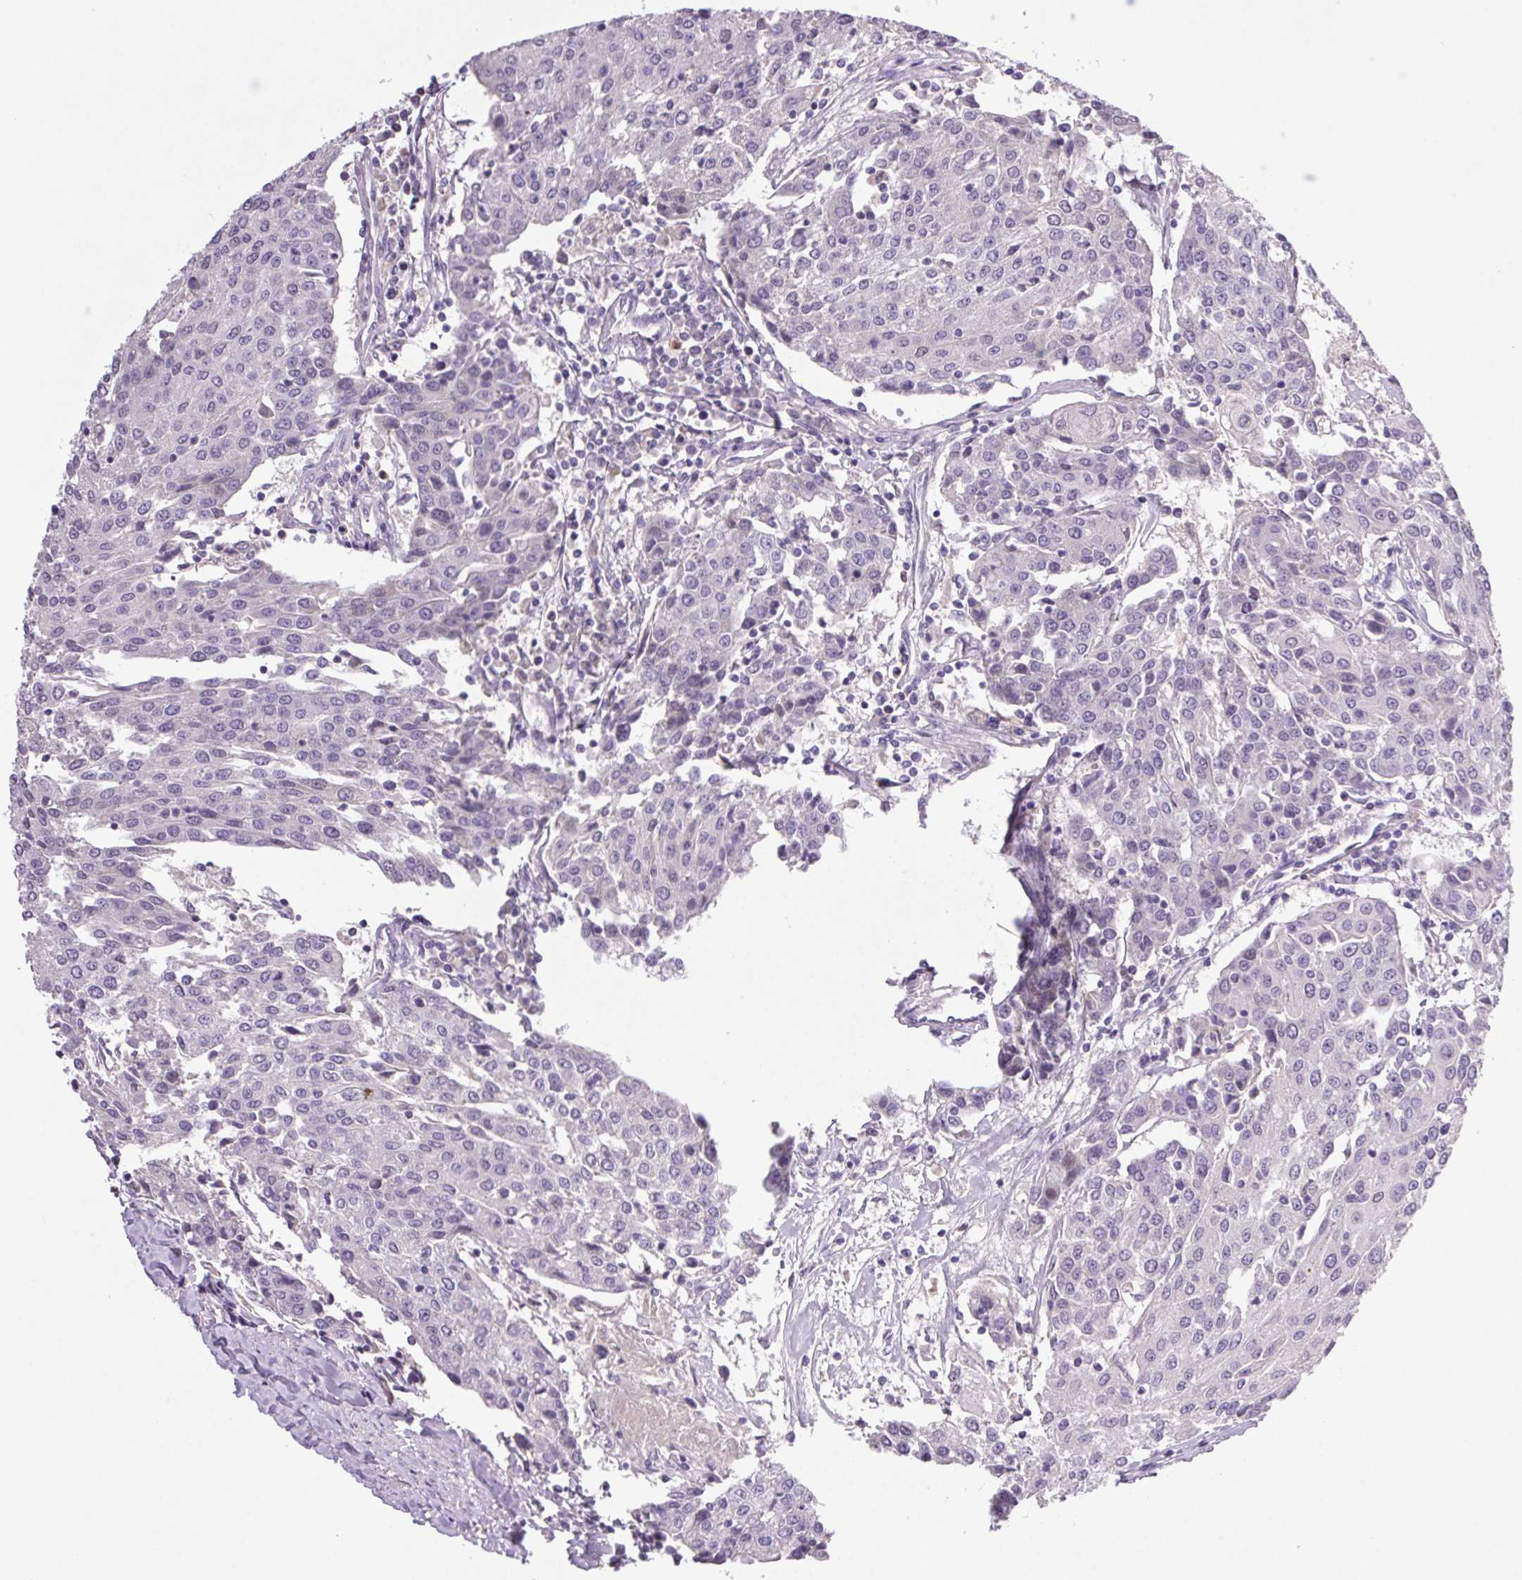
{"staining": {"intensity": "negative", "quantity": "none", "location": "none"}, "tissue": "urothelial cancer", "cell_type": "Tumor cells", "image_type": "cancer", "snomed": [{"axis": "morphology", "description": "Urothelial carcinoma, High grade"}, {"axis": "topography", "description": "Urinary bladder"}], "caption": "Immunohistochemistry (IHC) image of urothelial carcinoma (high-grade) stained for a protein (brown), which displays no expression in tumor cells. (Stains: DAB (3,3'-diaminobenzidine) IHC with hematoxylin counter stain, Microscopy: brightfield microscopy at high magnification).", "gene": "TRDN", "patient": {"sex": "female", "age": 85}}